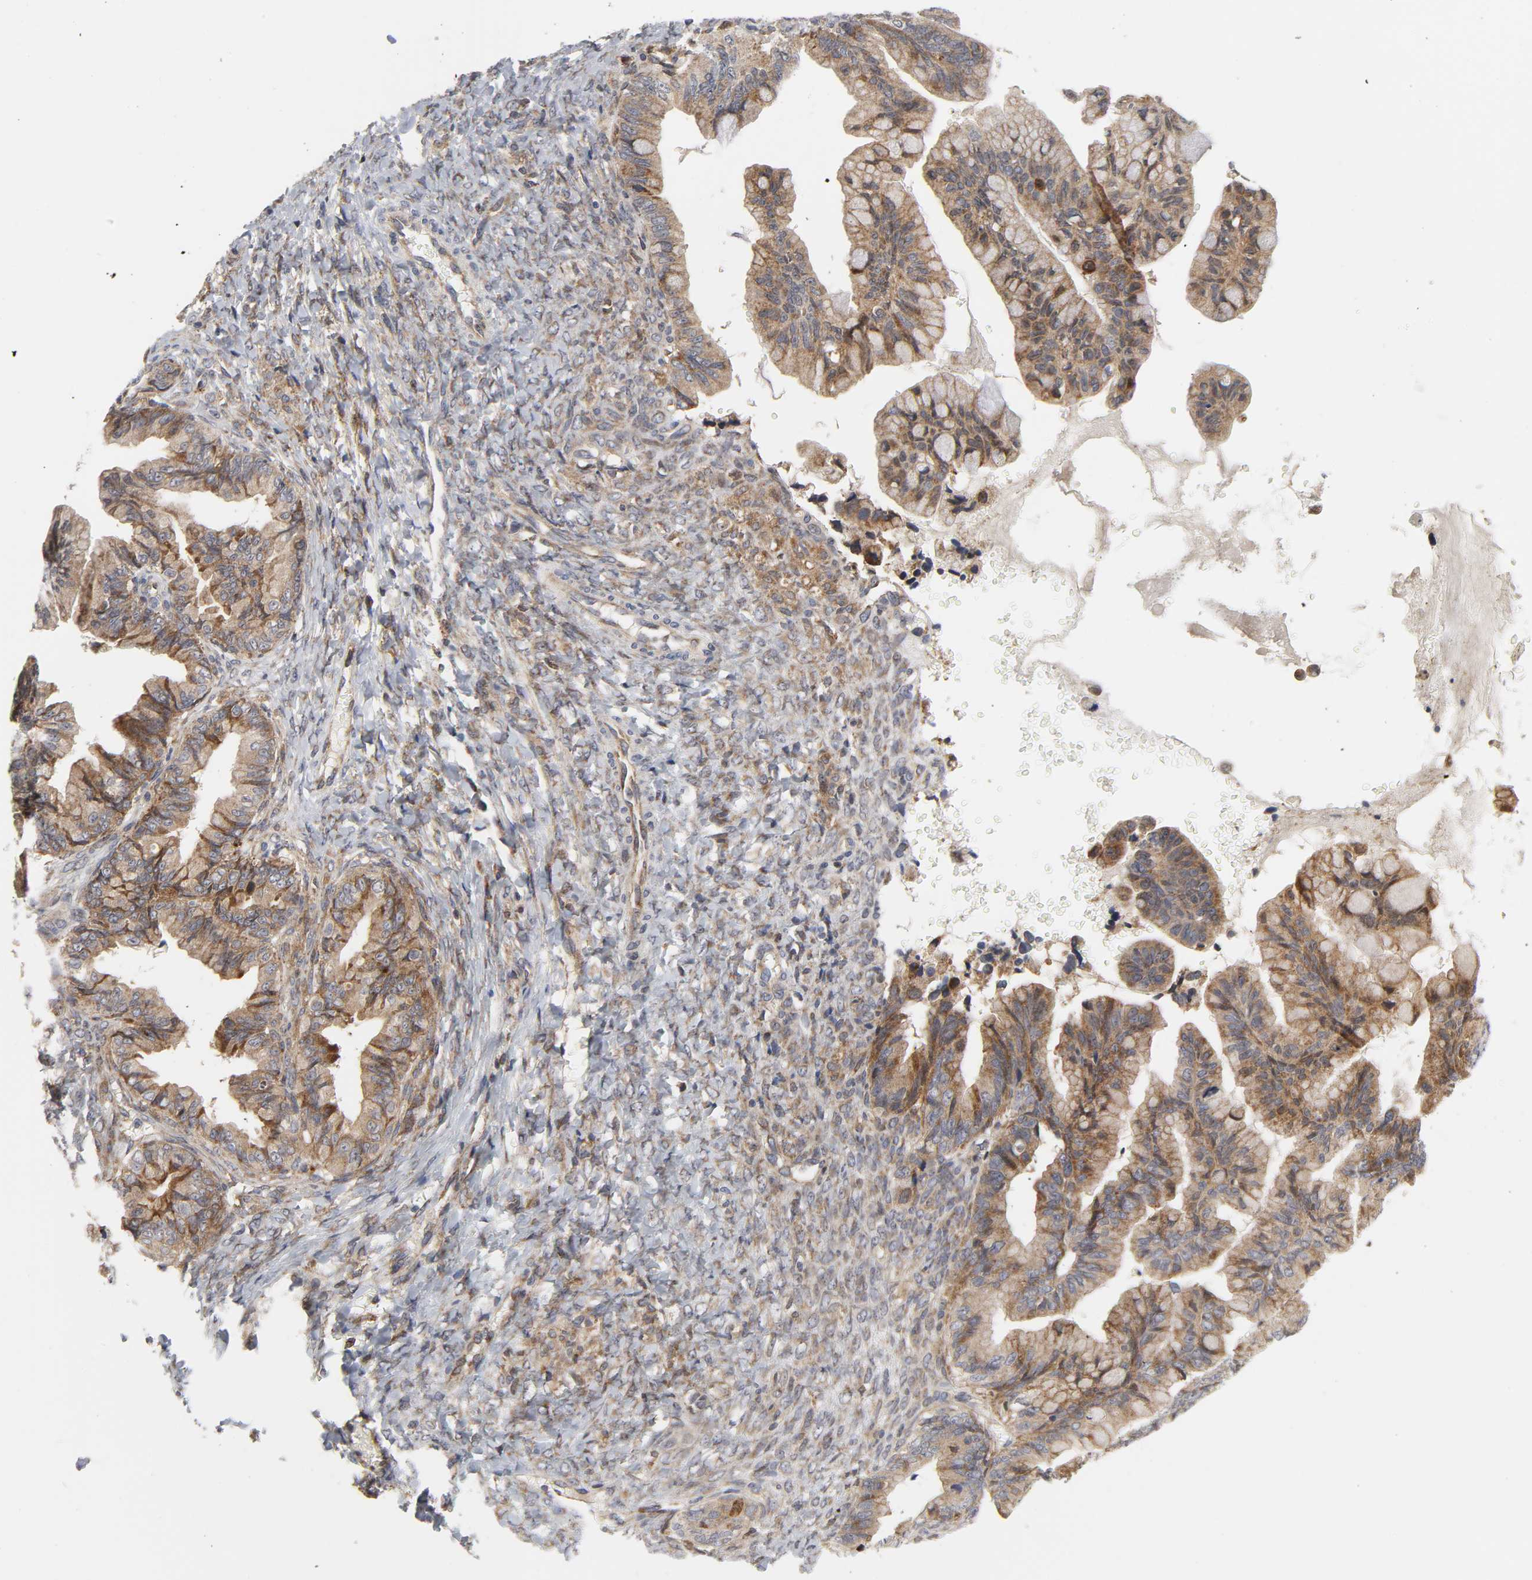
{"staining": {"intensity": "moderate", "quantity": ">75%", "location": "cytoplasmic/membranous"}, "tissue": "ovarian cancer", "cell_type": "Tumor cells", "image_type": "cancer", "snomed": [{"axis": "morphology", "description": "Cystadenocarcinoma, mucinous, NOS"}, {"axis": "topography", "description": "Ovary"}], "caption": "Mucinous cystadenocarcinoma (ovarian) was stained to show a protein in brown. There is medium levels of moderate cytoplasmic/membranous staining in approximately >75% of tumor cells.", "gene": "BAX", "patient": {"sex": "female", "age": 36}}